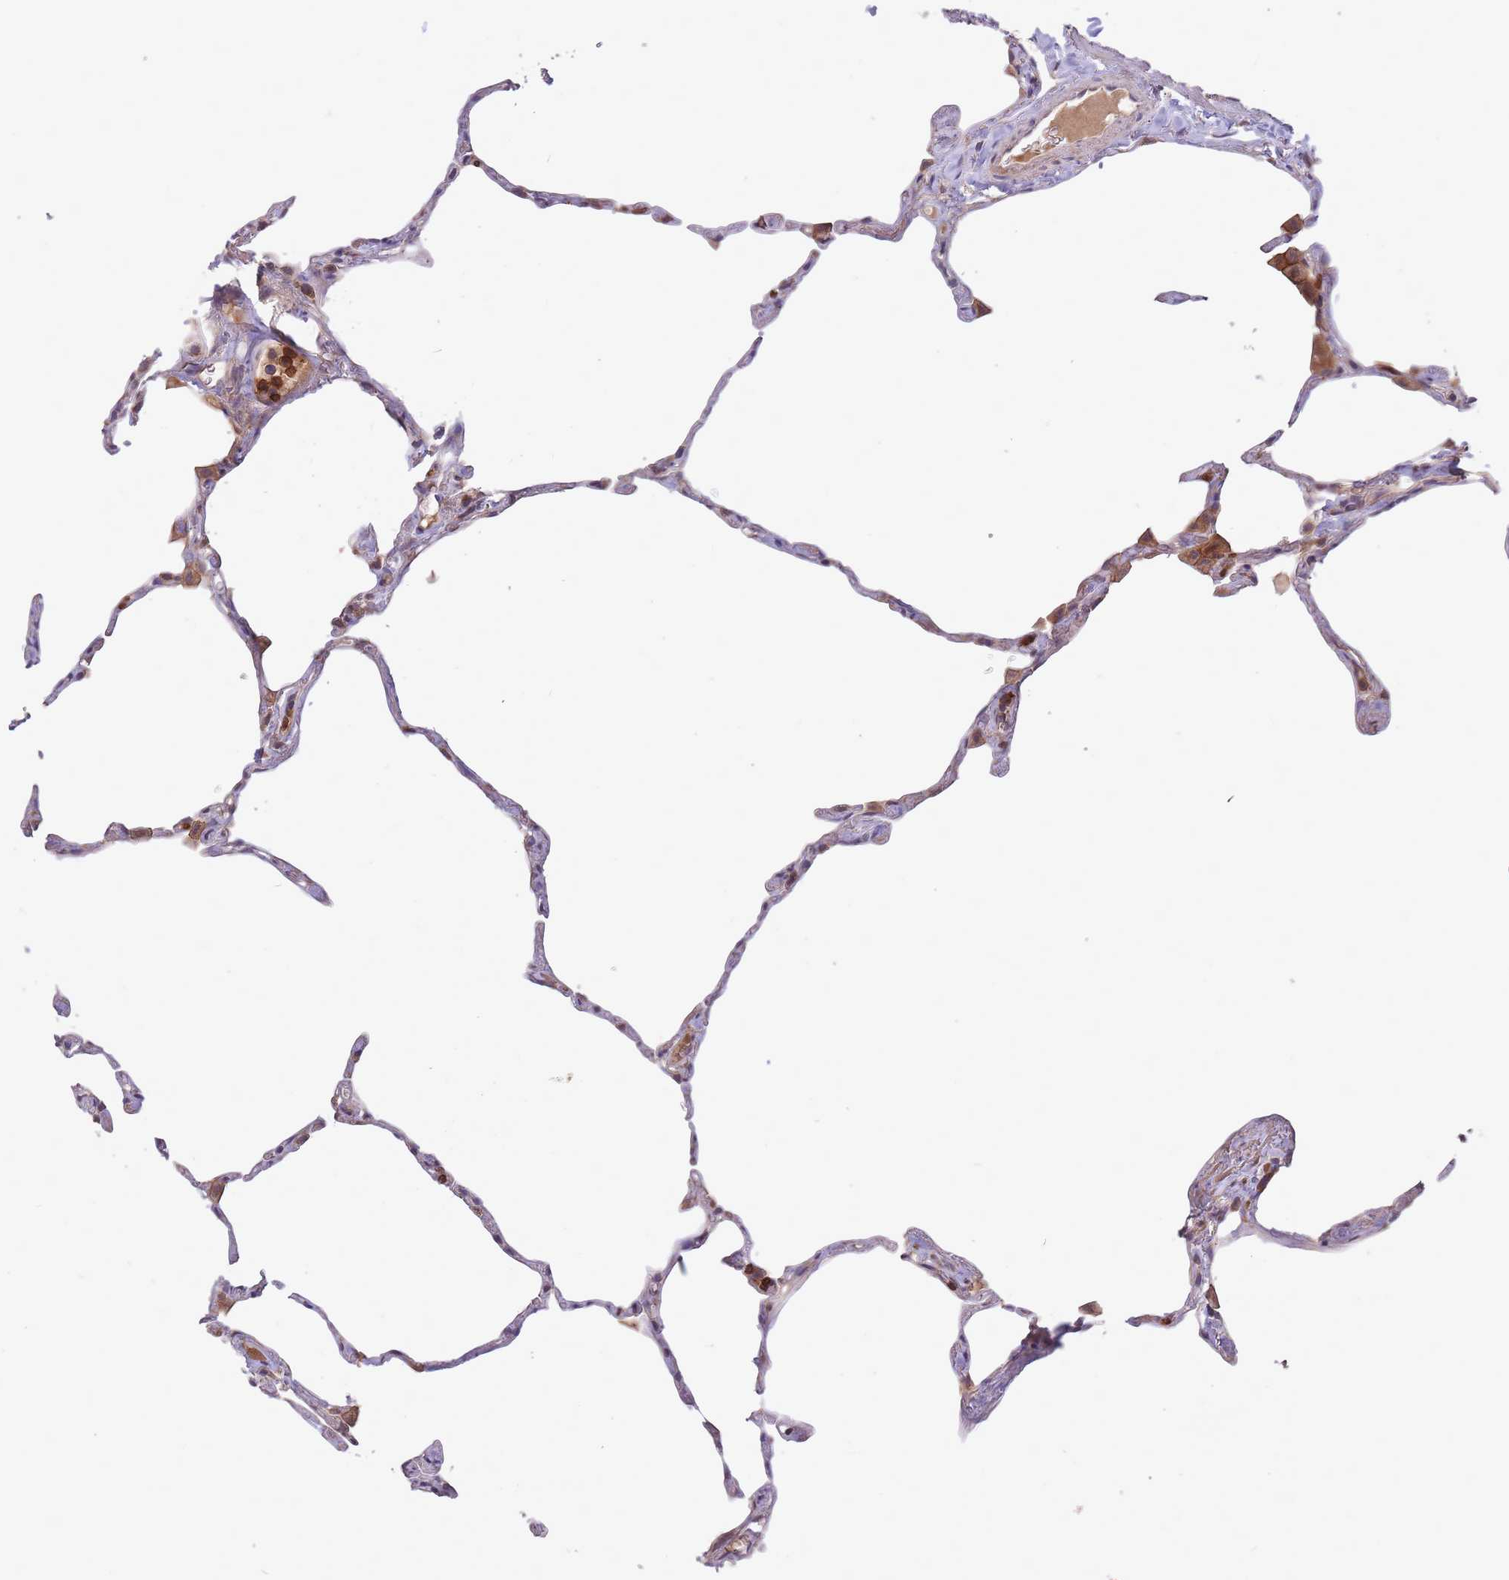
{"staining": {"intensity": "moderate", "quantity": "<25%", "location": "cytoplasmic/membranous"}, "tissue": "lung", "cell_type": "Alveolar cells", "image_type": "normal", "snomed": [{"axis": "morphology", "description": "Normal tissue, NOS"}, {"axis": "topography", "description": "Lung"}], "caption": "This micrograph shows IHC staining of normal lung, with low moderate cytoplasmic/membranous positivity in about <25% of alveolar cells.", "gene": "IGF2BP2", "patient": {"sex": "male", "age": 65}}